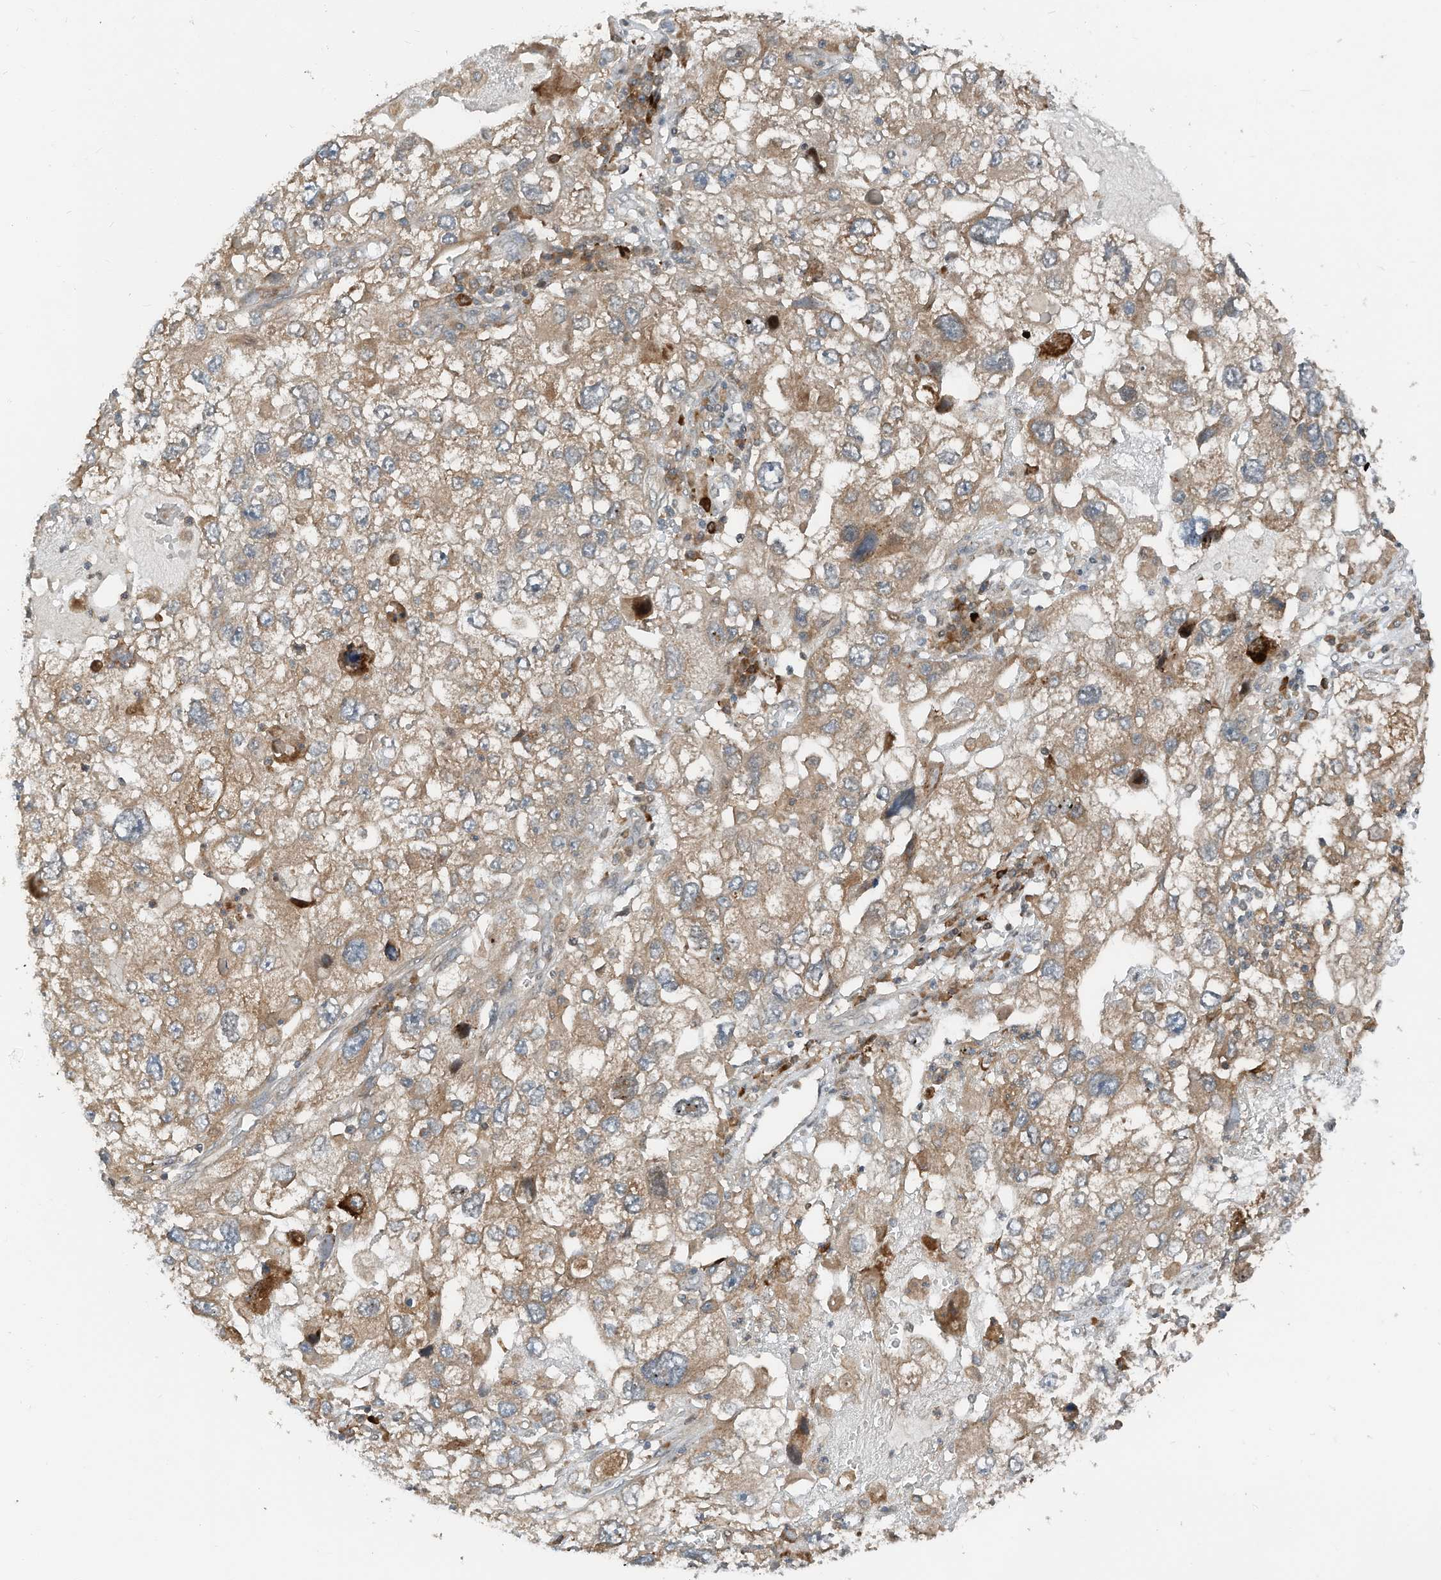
{"staining": {"intensity": "moderate", "quantity": ">75%", "location": "cytoplasmic/membranous"}, "tissue": "endometrial cancer", "cell_type": "Tumor cells", "image_type": "cancer", "snomed": [{"axis": "morphology", "description": "Adenocarcinoma, NOS"}, {"axis": "topography", "description": "Endometrium"}], "caption": "Immunohistochemistry (IHC) of human endometrial adenocarcinoma reveals medium levels of moderate cytoplasmic/membranous expression in approximately >75% of tumor cells.", "gene": "RMND1", "patient": {"sex": "female", "age": 49}}